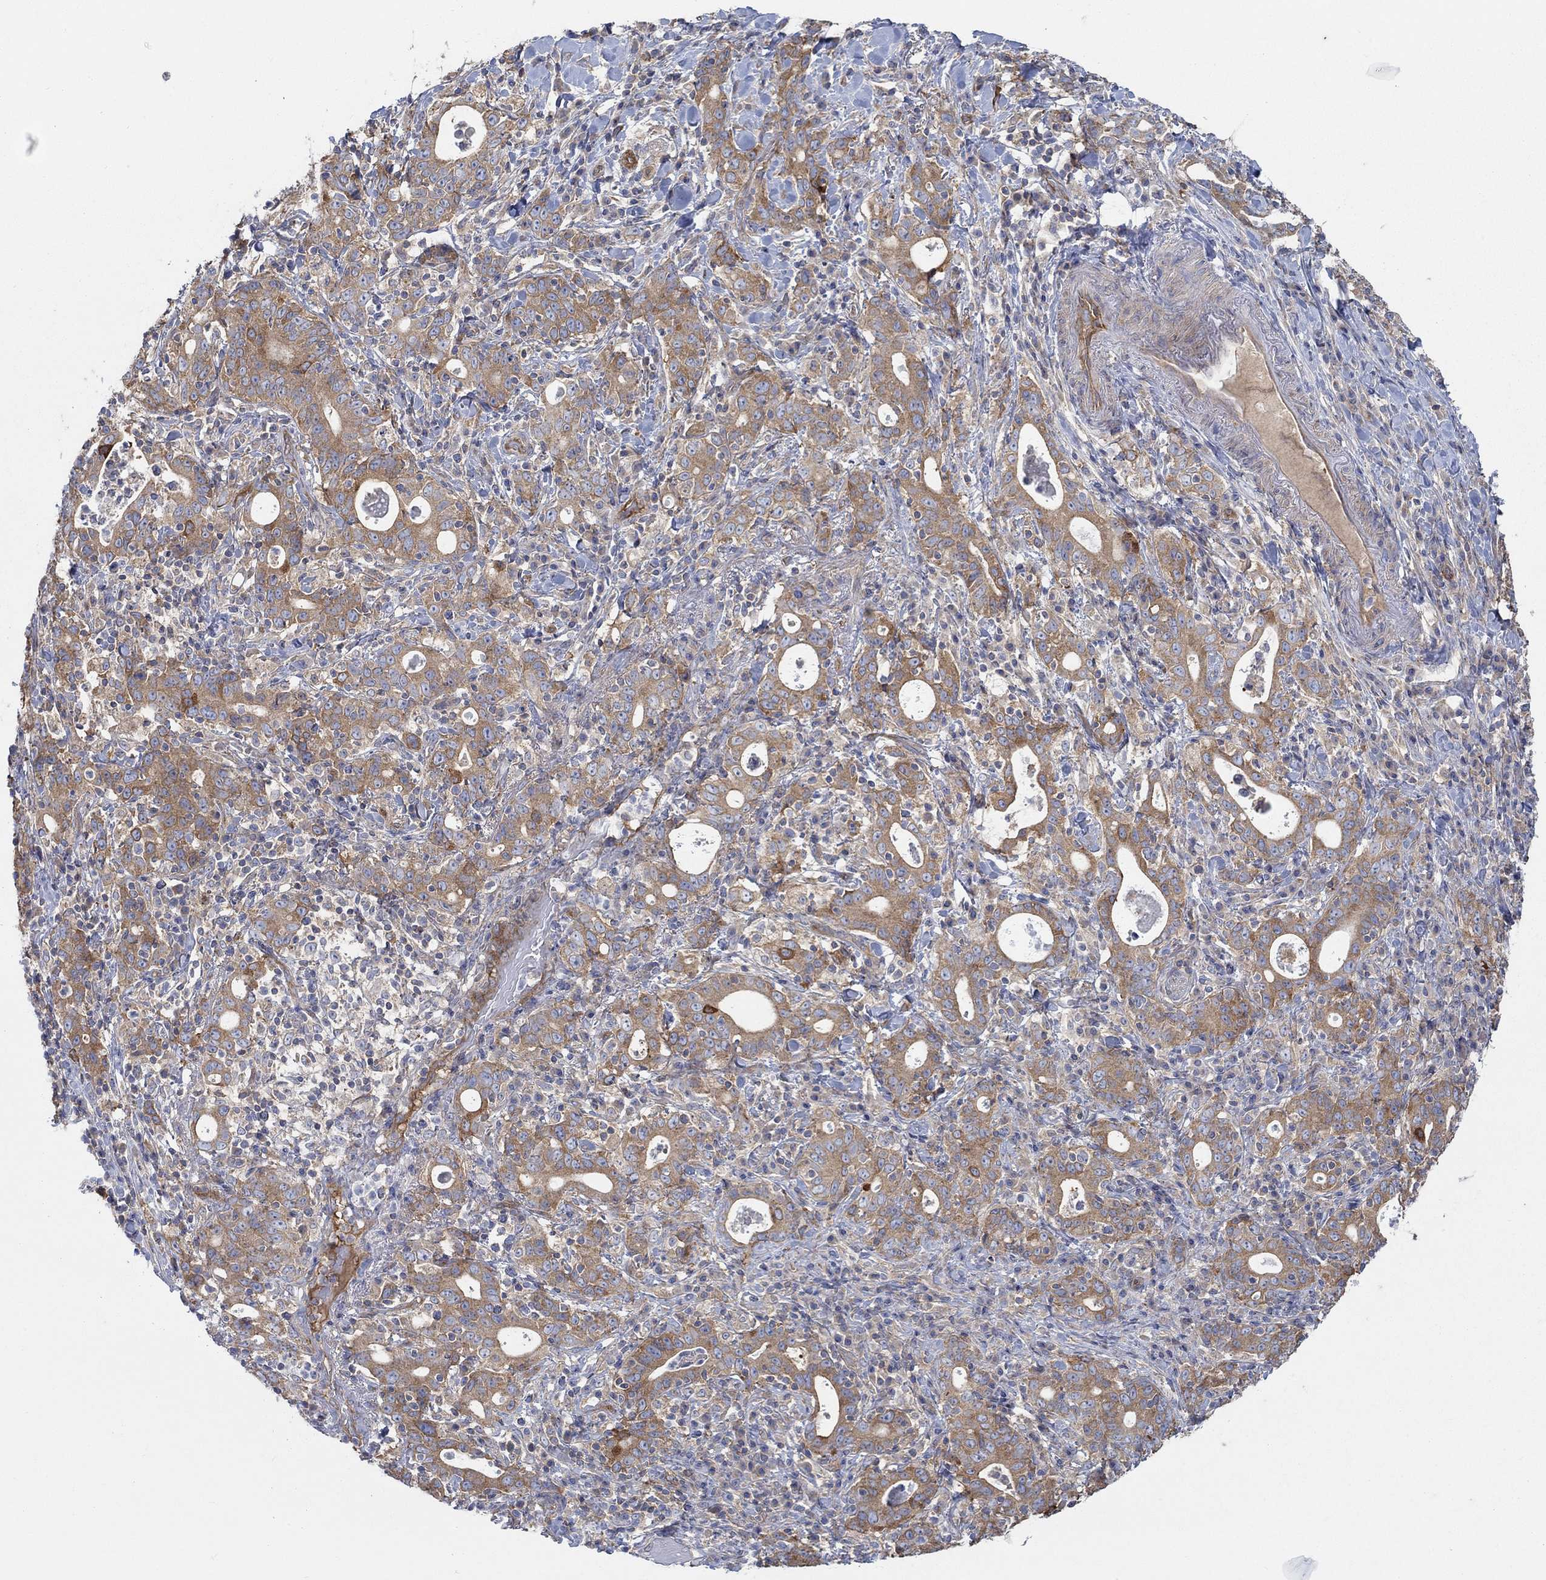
{"staining": {"intensity": "strong", "quantity": ">75%", "location": "cytoplasmic/membranous"}, "tissue": "stomach cancer", "cell_type": "Tumor cells", "image_type": "cancer", "snomed": [{"axis": "morphology", "description": "Adenocarcinoma, NOS"}, {"axis": "topography", "description": "Stomach"}], "caption": "Immunohistochemistry micrograph of neoplastic tissue: human stomach adenocarcinoma stained using immunohistochemistry displays high levels of strong protein expression localized specifically in the cytoplasmic/membranous of tumor cells, appearing as a cytoplasmic/membranous brown color.", "gene": "SPAG9", "patient": {"sex": "male", "age": 79}}